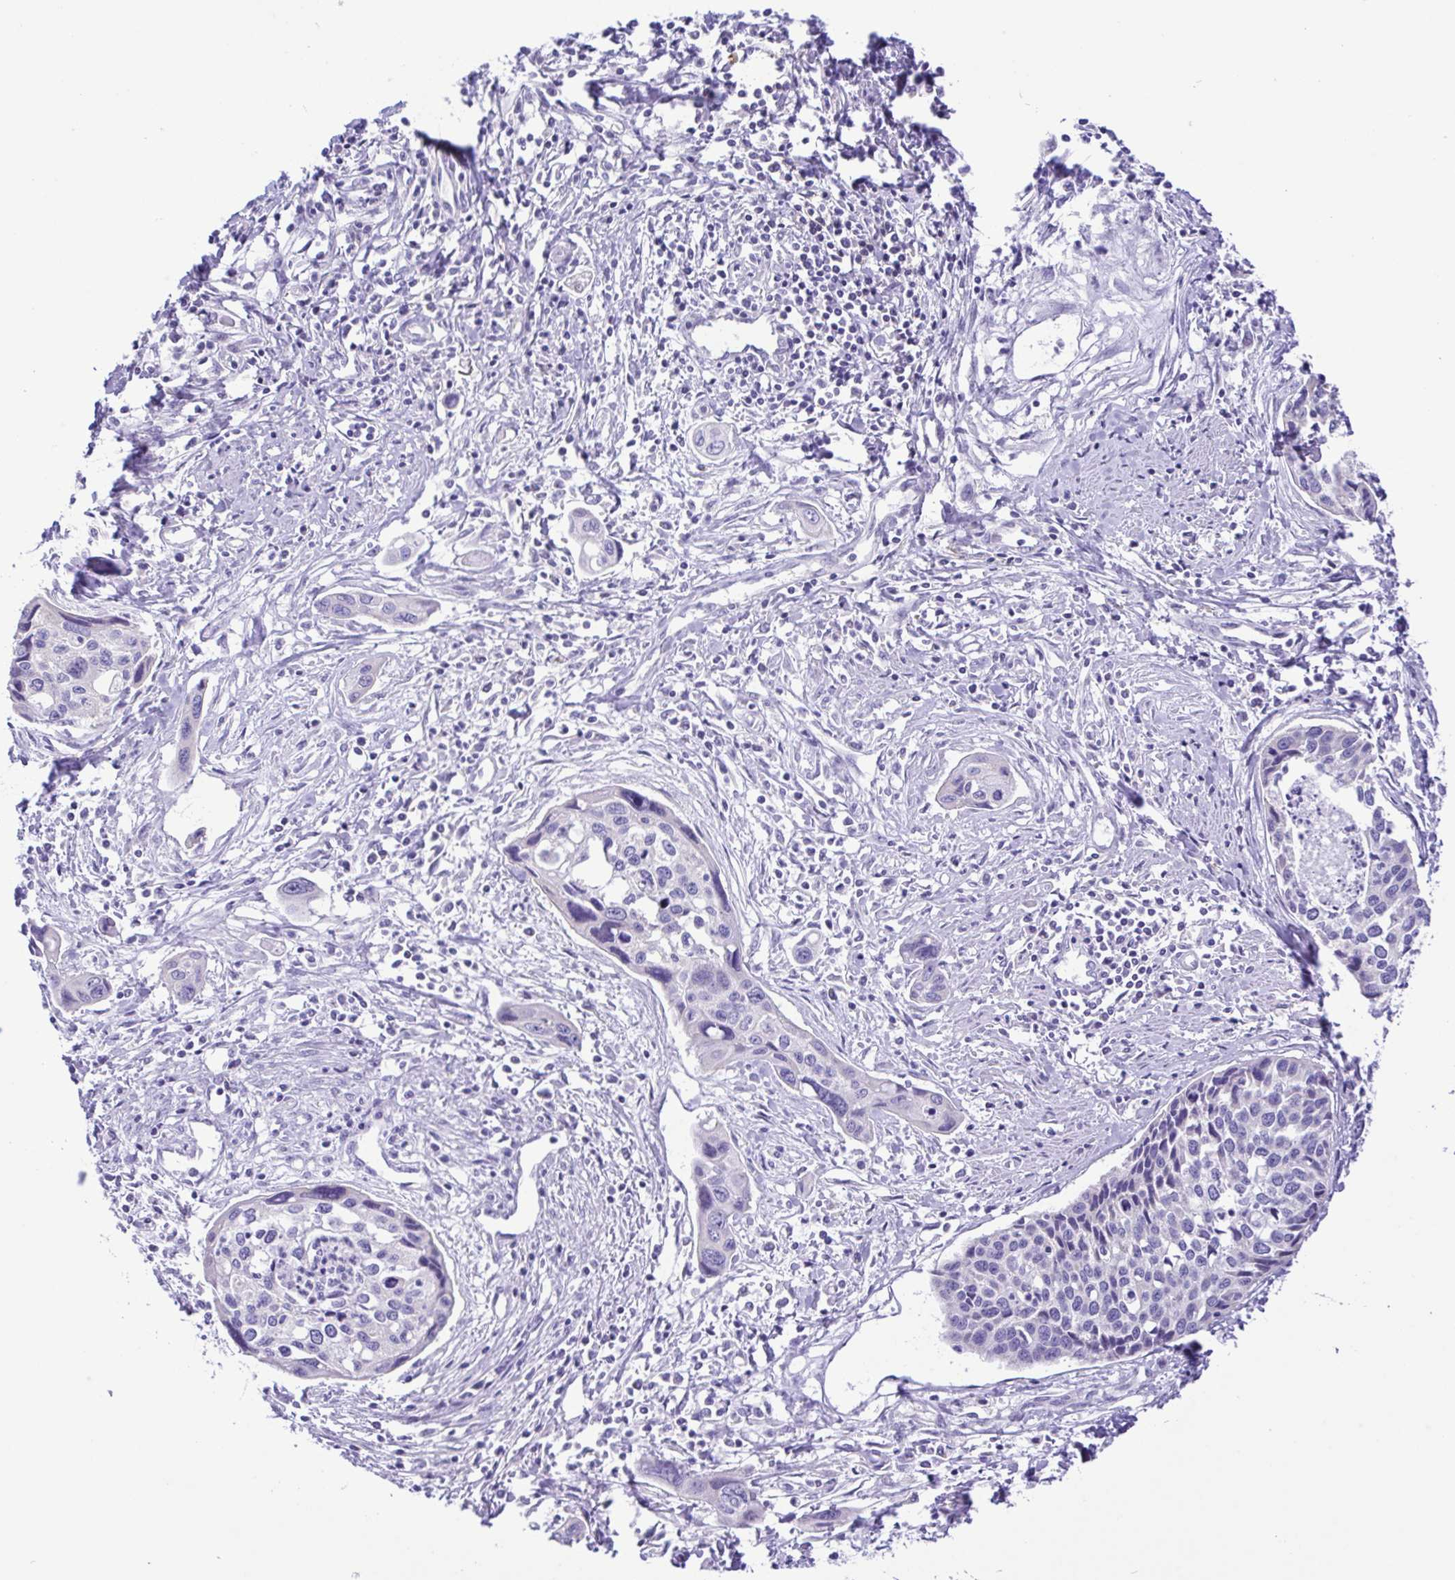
{"staining": {"intensity": "negative", "quantity": "none", "location": "none"}, "tissue": "cervical cancer", "cell_type": "Tumor cells", "image_type": "cancer", "snomed": [{"axis": "morphology", "description": "Squamous cell carcinoma, NOS"}, {"axis": "topography", "description": "Cervix"}], "caption": "DAB immunohistochemical staining of squamous cell carcinoma (cervical) exhibits no significant staining in tumor cells.", "gene": "CD72", "patient": {"sex": "female", "age": 31}}